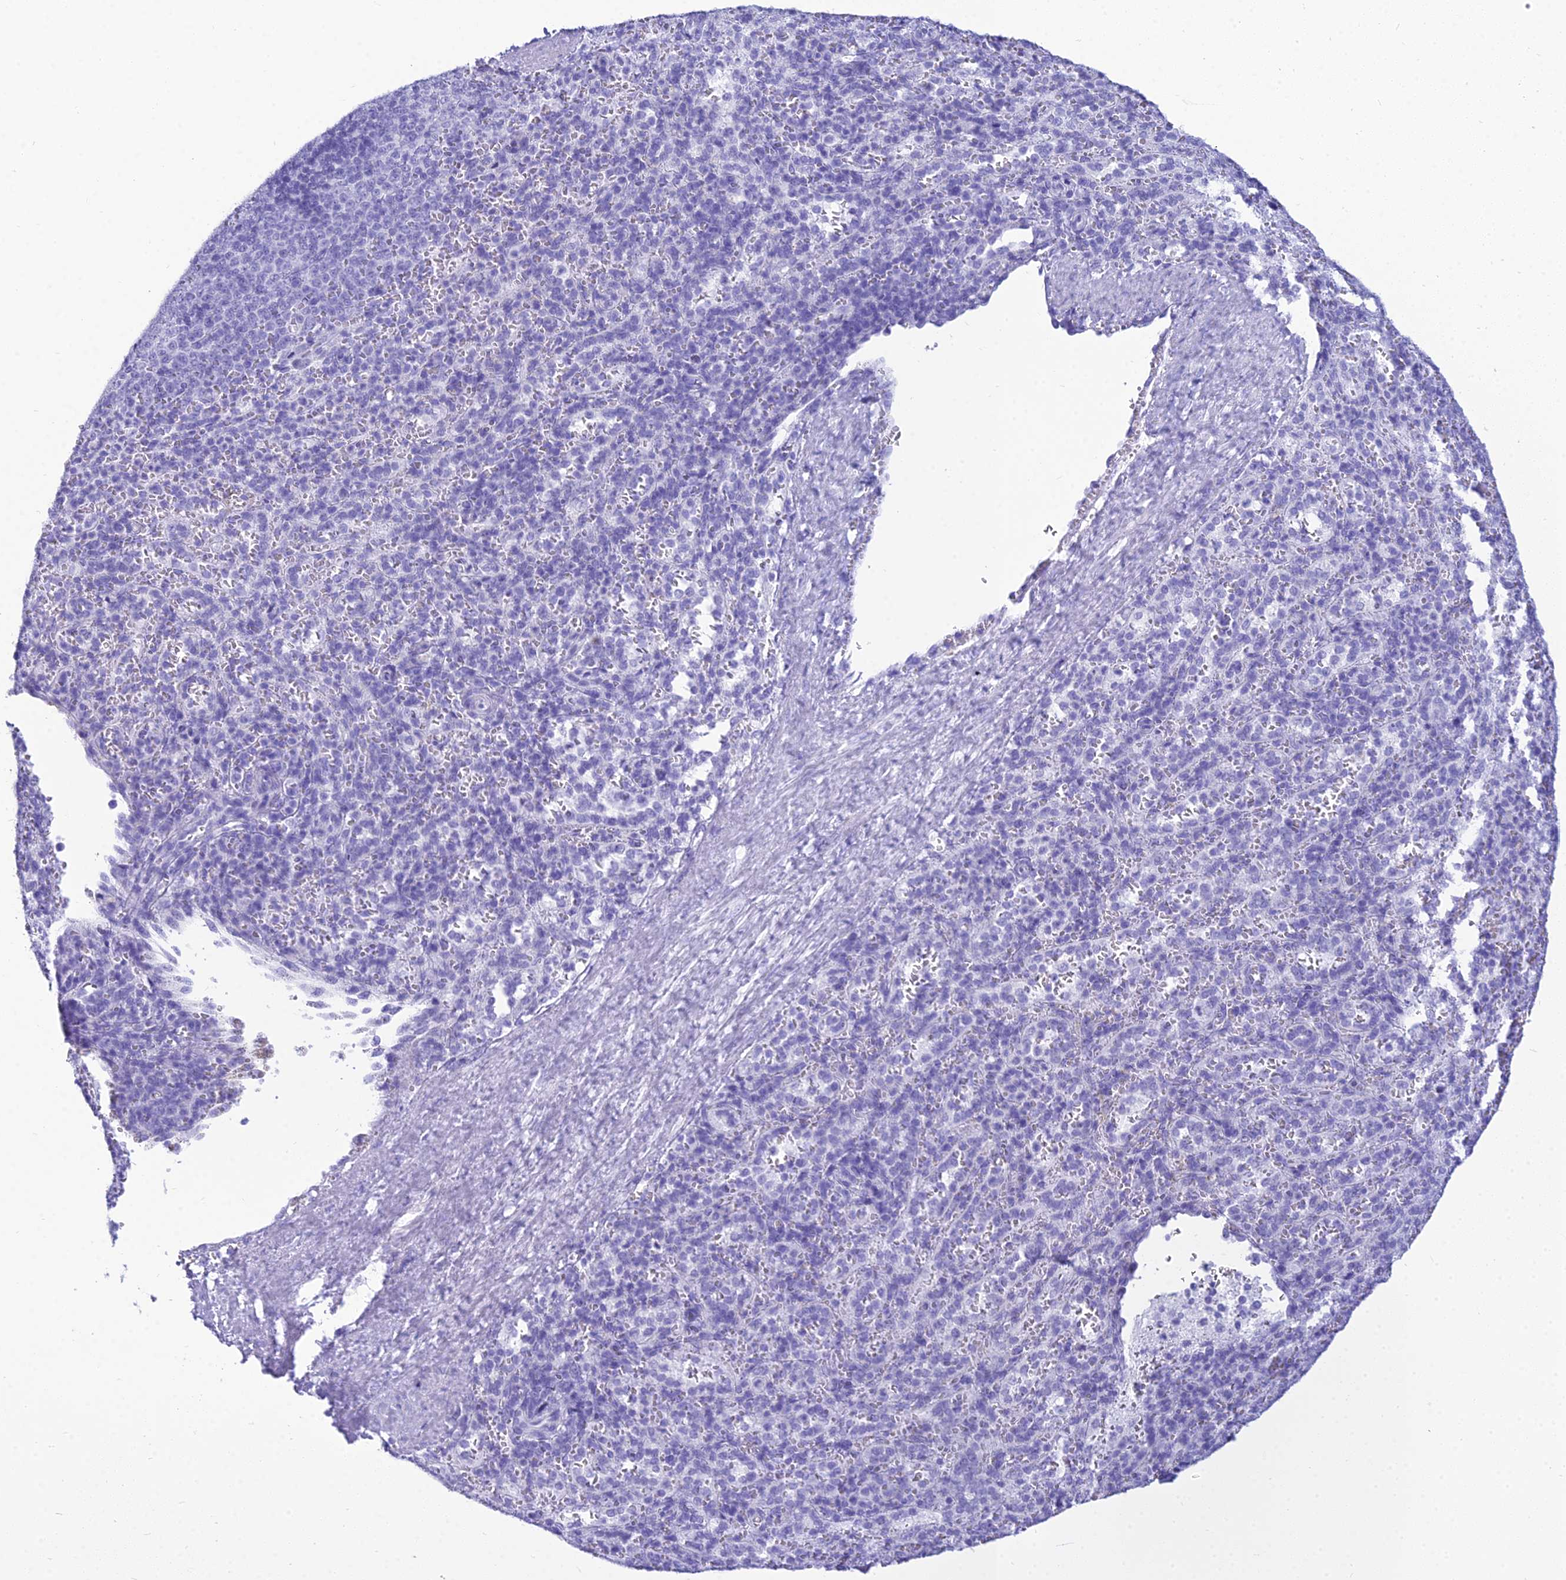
{"staining": {"intensity": "negative", "quantity": "none", "location": "none"}, "tissue": "spleen", "cell_type": "Cells in red pulp", "image_type": "normal", "snomed": [{"axis": "morphology", "description": "Normal tissue, NOS"}, {"axis": "topography", "description": "Spleen"}], "caption": "This is a image of IHC staining of unremarkable spleen, which shows no positivity in cells in red pulp.", "gene": "ZNF442", "patient": {"sex": "female", "age": 21}}